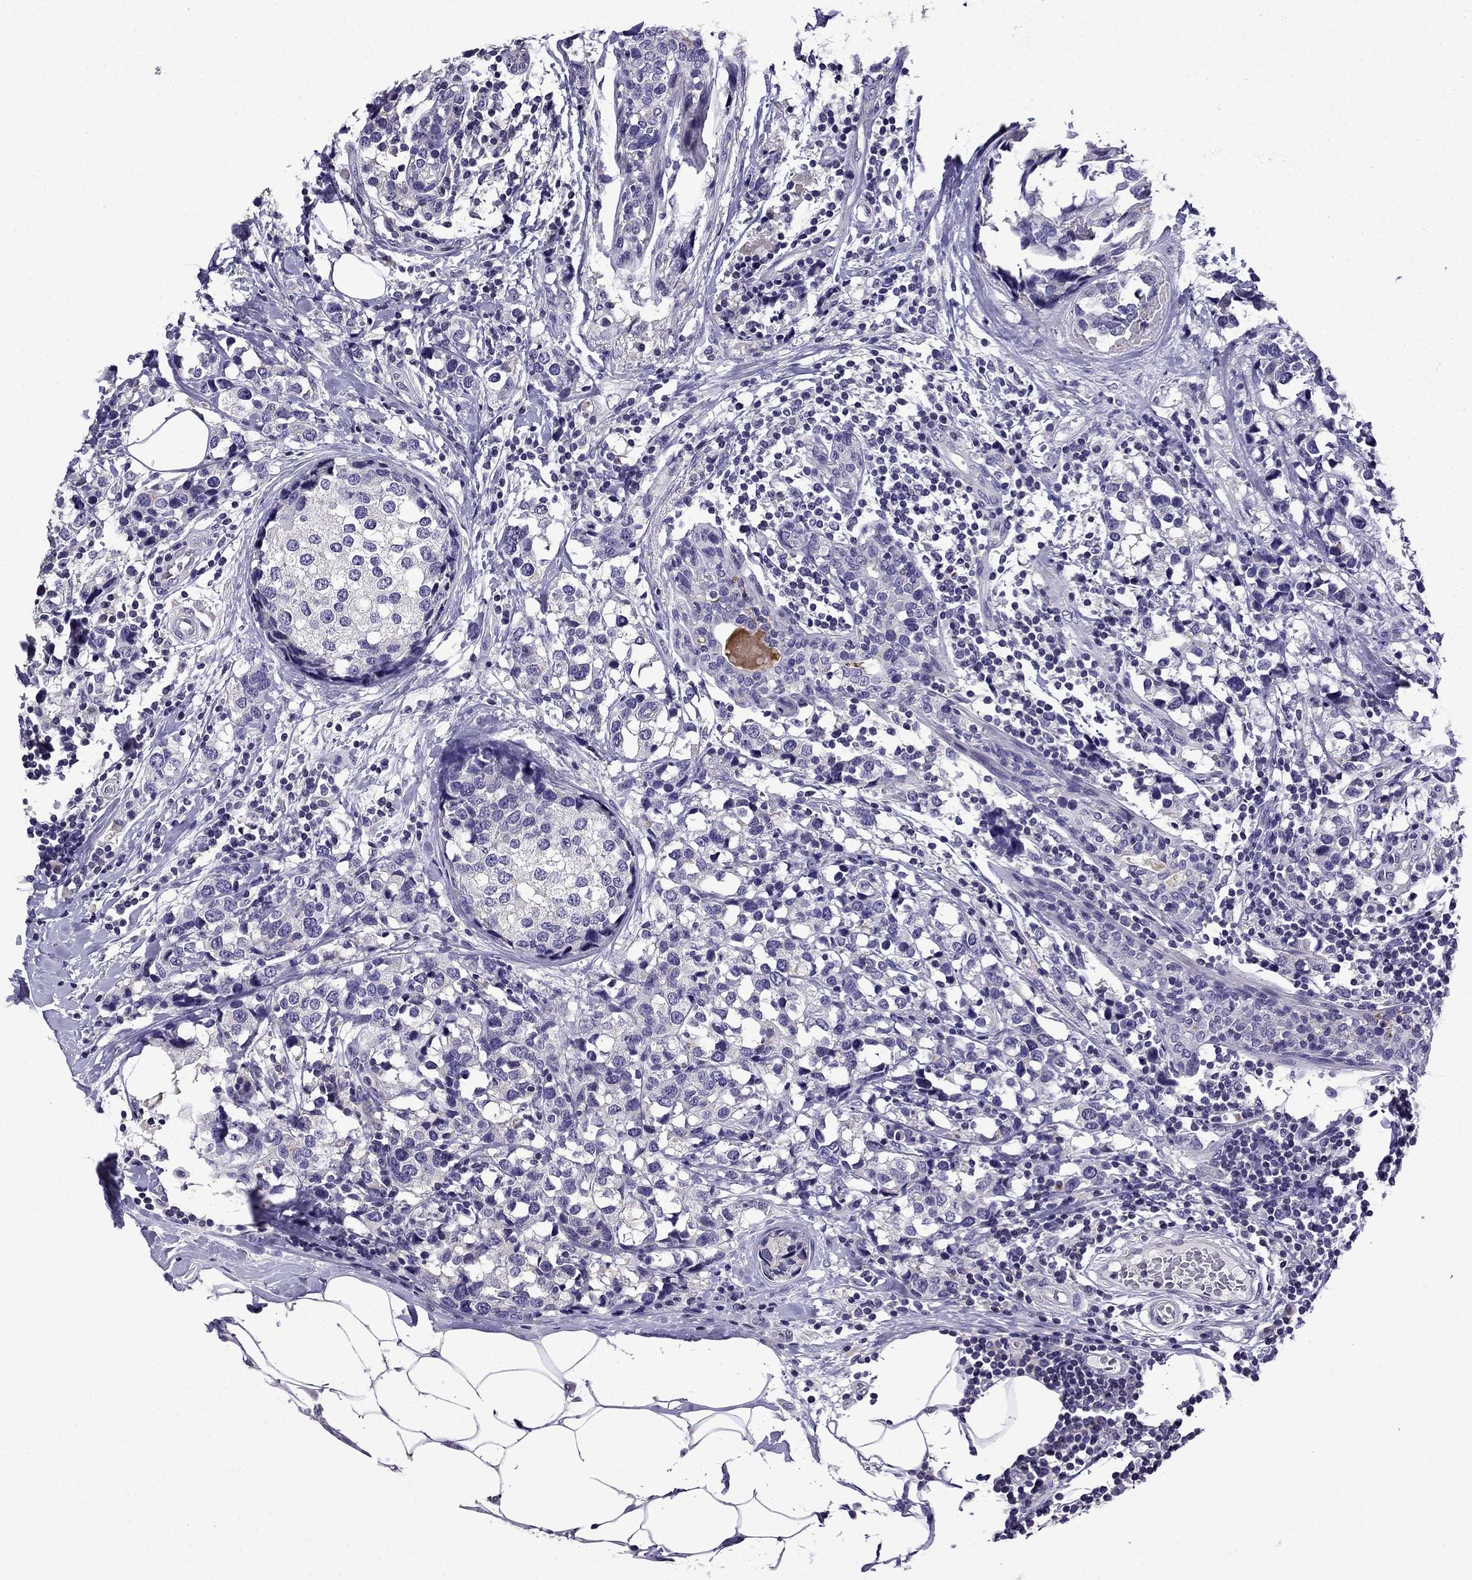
{"staining": {"intensity": "negative", "quantity": "none", "location": "none"}, "tissue": "breast cancer", "cell_type": "Tumor cells", "image_type": "cancer", "snomed": [{"axis": "morphology", "description": "Lobular carcinoma"}, {"axis": "topography", "description": "Breast"}], "caption": "There is no significant staining in tumor cells of breast cancer (lobular carcinoma).", "gene": "TTN", "patient": {"sex": "female", "age": 59}}